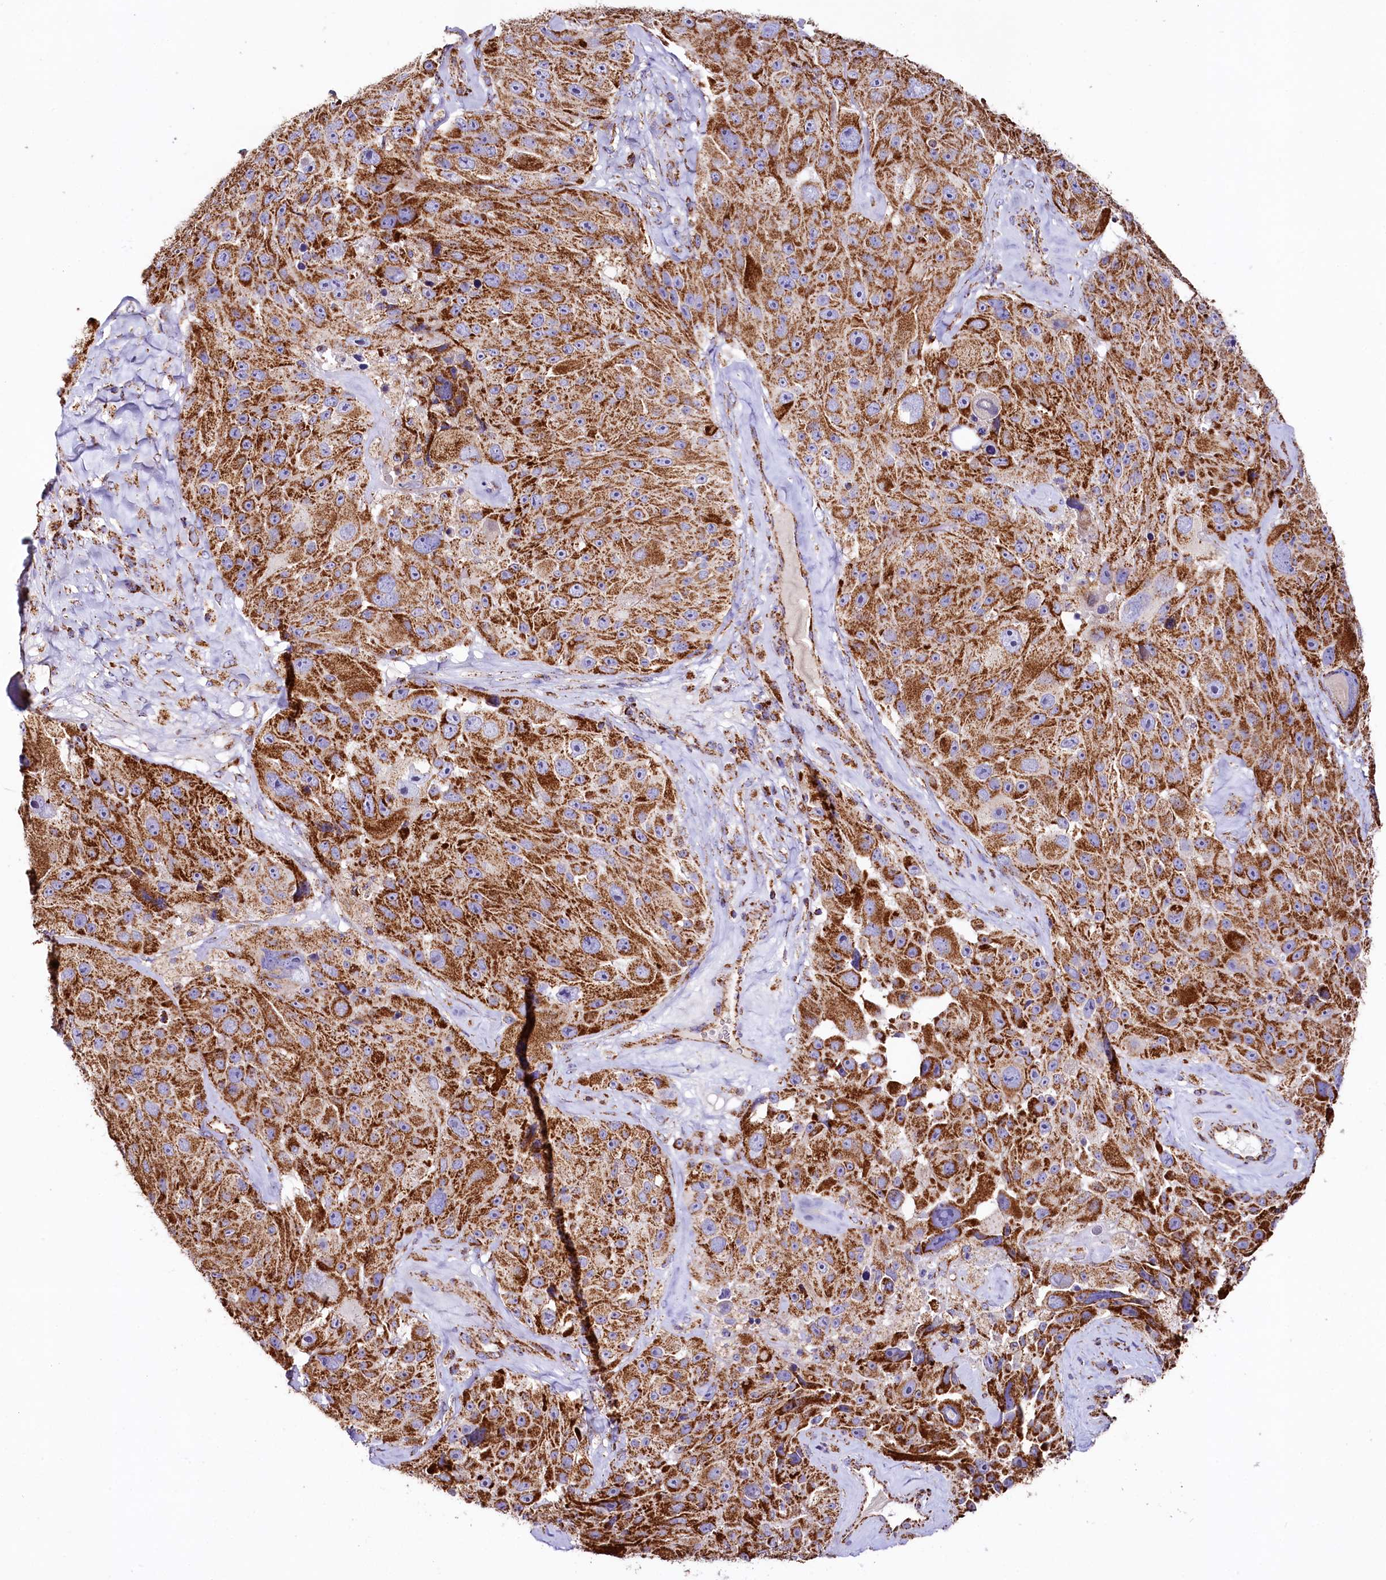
{"staining": {"intensity": "strong", "quantity": ">75%", "location": "cytoplasmic/membranous"}, "tissue": "melanoma", "cell_type": "Tumor cells", "image_type": "cancer", "snomed": [{"axis": "morphology", "description": "Malignant melanoma, Metastatic site"}, {"axis": "topography", "description": "Lymph node"}], "caption": "A high amount of strong cytoplasmic/membranous positivity is appreciated in about >75% of tumor cells in melanoma tissue.", "gene": "APLP2", "patient": {"sex": "male", "age": 62}}